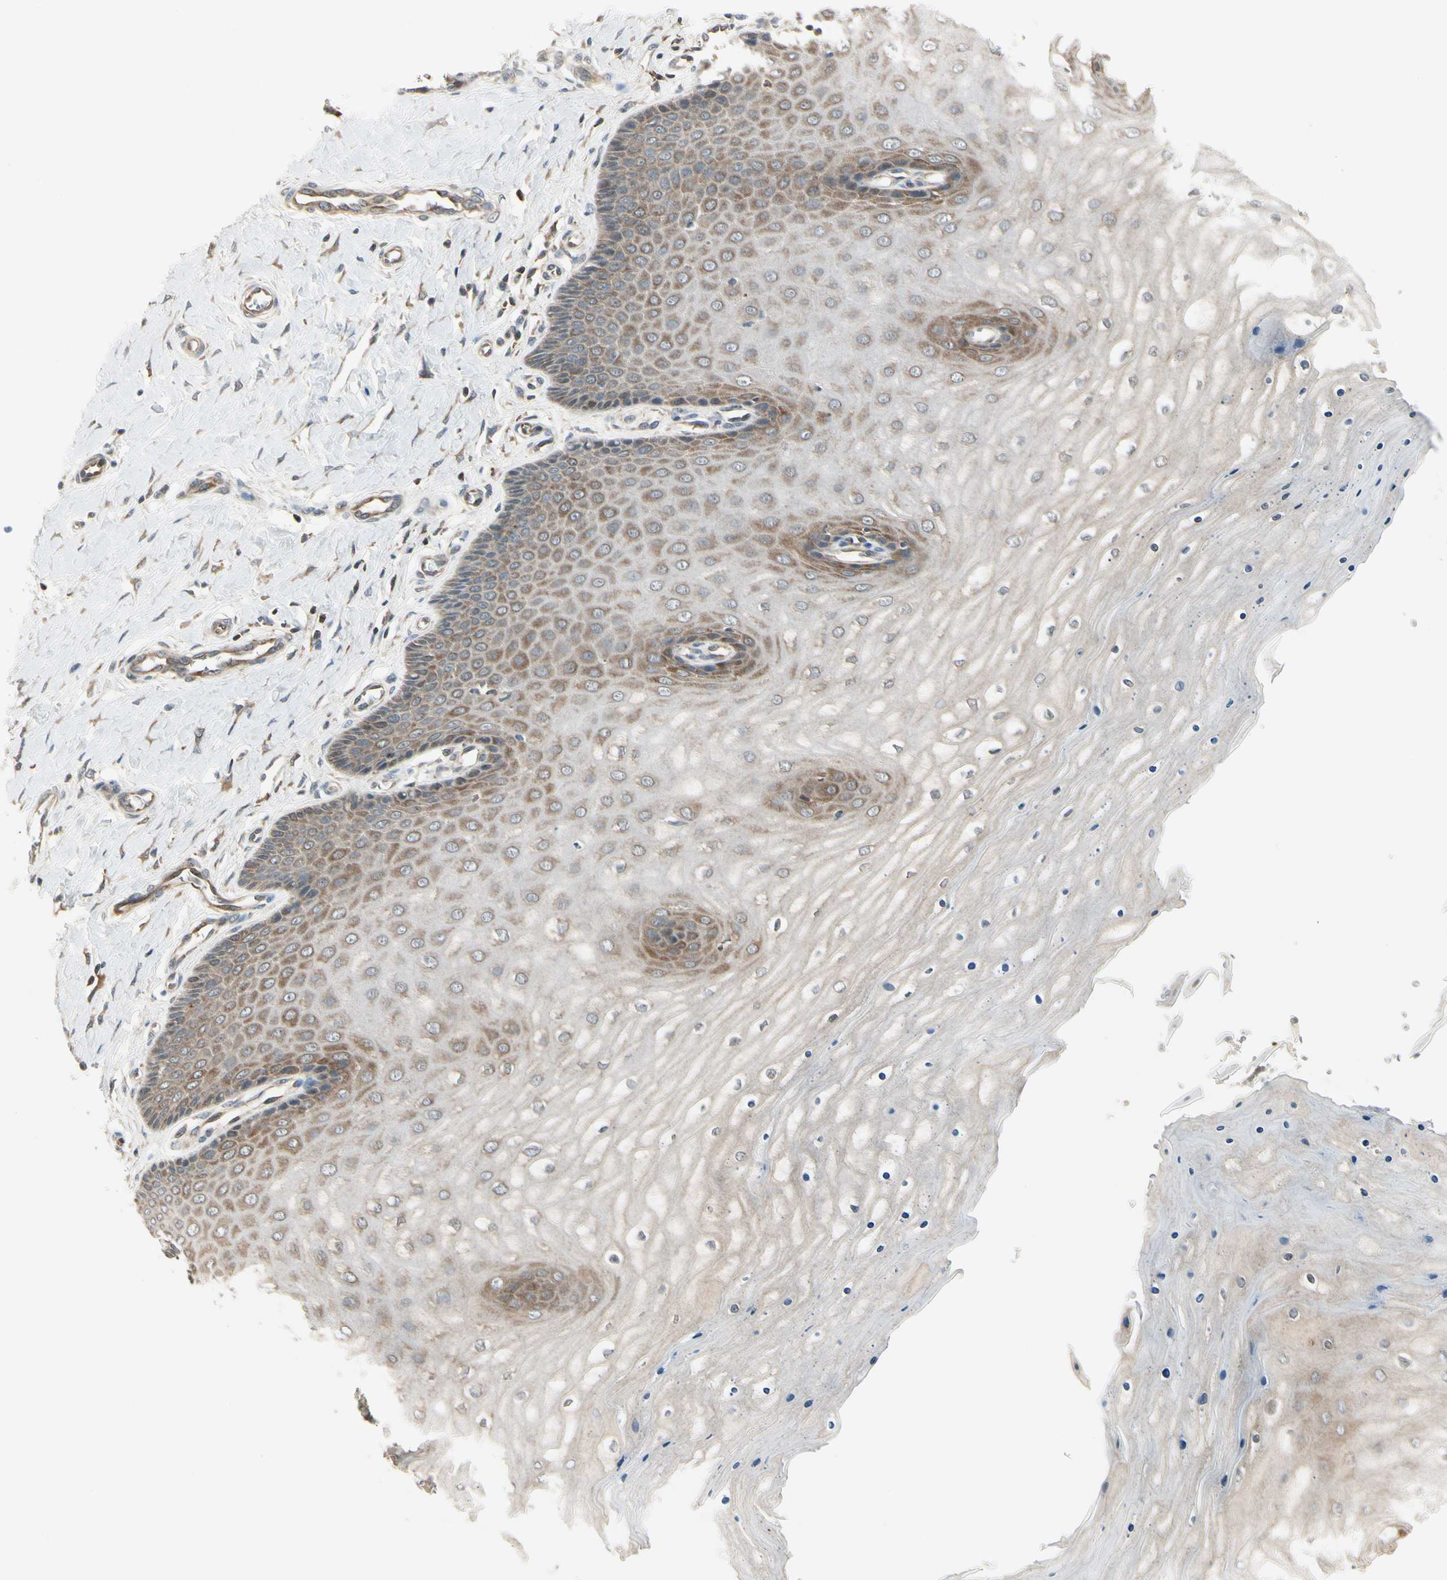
{"staining": {"intensity": "strong", "quantity": ">75%", "location": "cytoplasmic/membranous"}, "tissue": "cervix", "cell_type": "Glandular cells", "image_type": "normal", "snomed": [{"axis": "morphology", "description": "Normal tissue, NOS"}, {"axis": "topography", "description": "Cervix"}], "caption": "Strong cytoplasmic/membranous protein staining is seen in about >75% of glandular cells in cervix. The staining was performed using DAB (3,3'-diaminobenzidine), with brown indicating positive protein expression. Nuclei are stained blue with hematoxylin.", "gene": "OXSR1", "patient": {"sex": "female", "age": 55}}